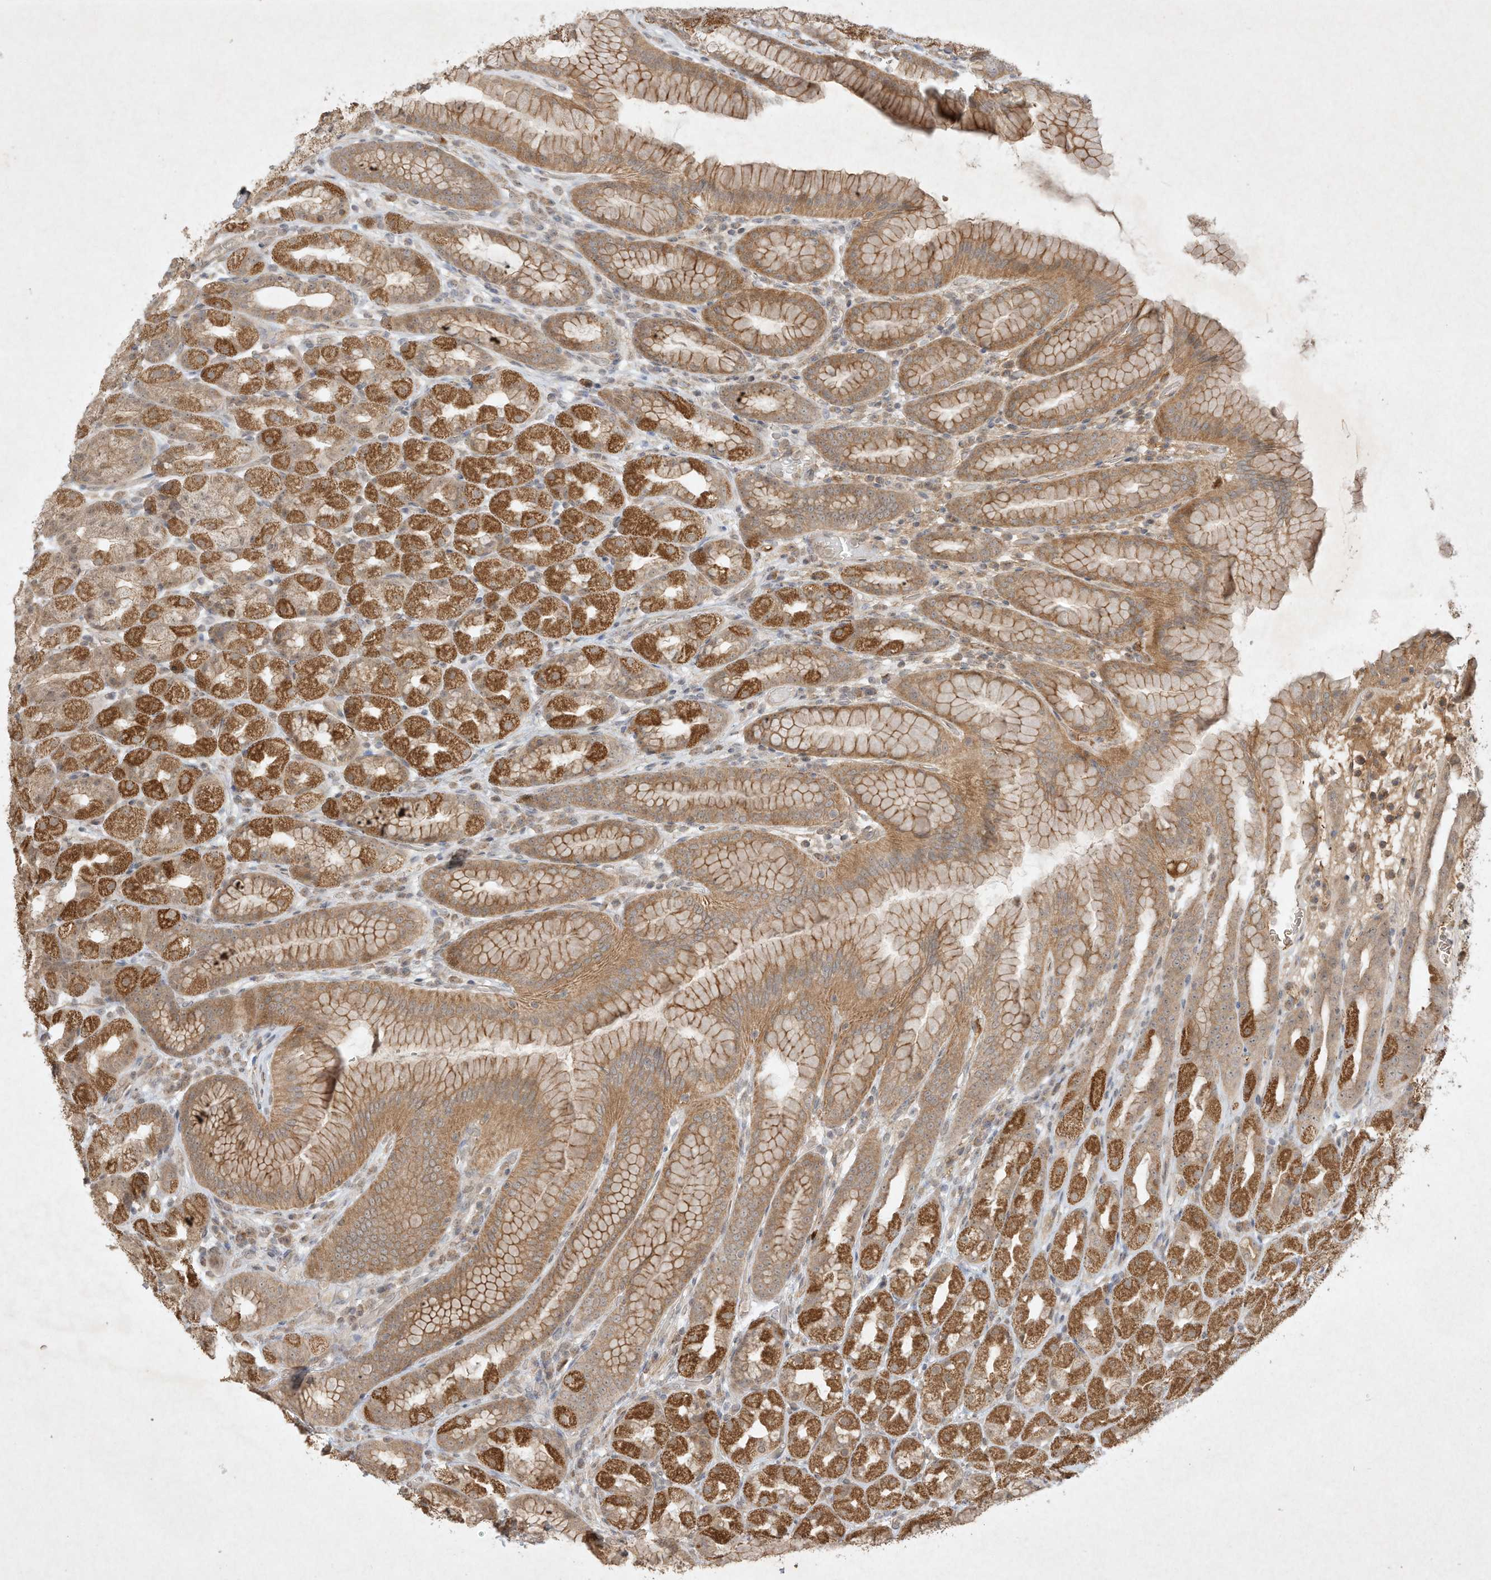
{"staining": {"intensity": "moderate", "quantity": ">75%", "location": "cytoplasmic/membranous"}, "tissue": "stomach", "cell_type": "Glandular cells", "image_type": "normal", "snomed": [{"axis": "morphology", "description": "Normal tissue, NOS"}, {"axis": "topography", "description": "Stomach, upper"}], "caption": "This is a photomicrograph of immunohistochemistry (IHC) staining of unremarkable stomach, which shows moderate positivity in the cytoplasmic/membranous of glandular cells.", "gene": "BTRC", "patient": {"sex": "male", "age": 68}}